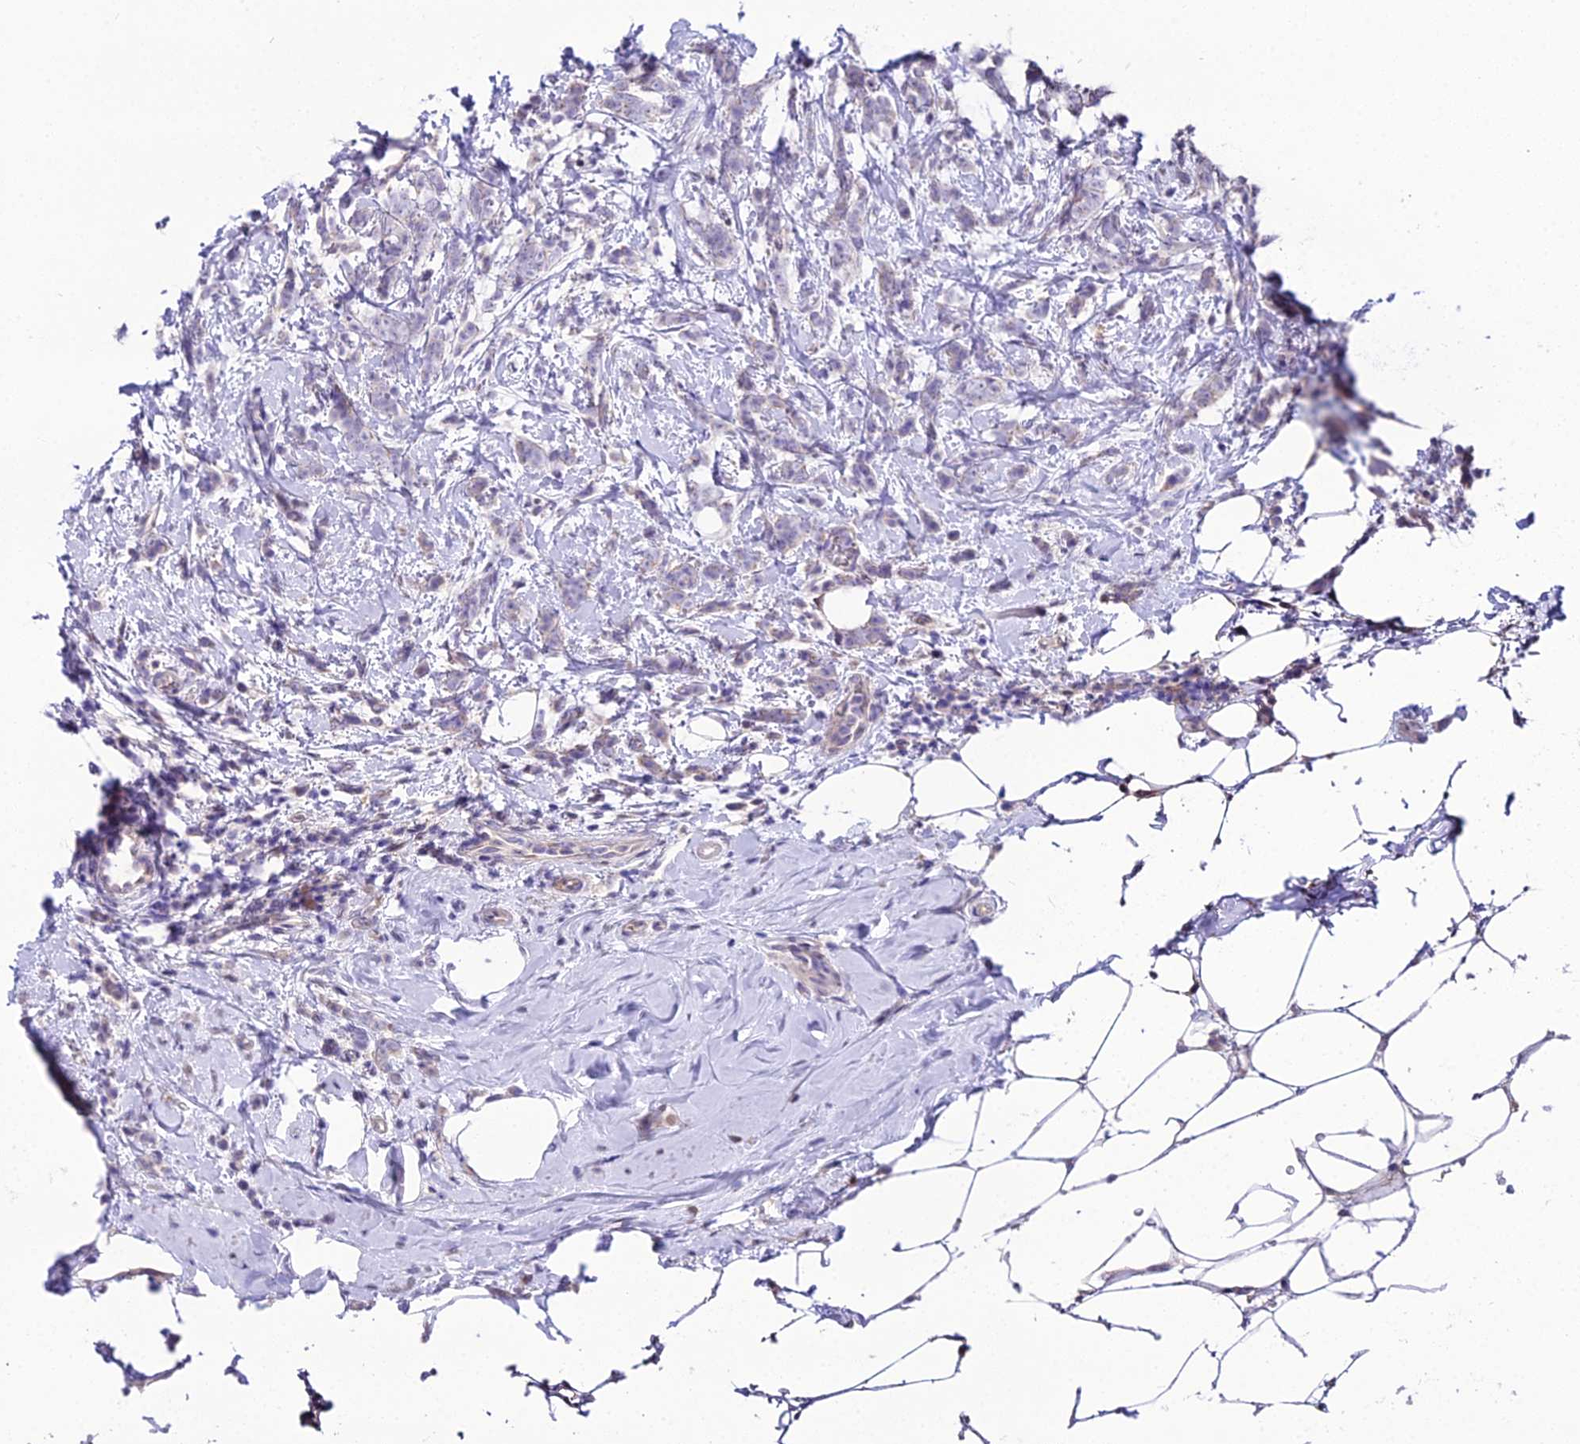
{"staining": {"intensity": "negative", "quantity": "none", "location": "none"}, "tissue": "breast cancer", "cell_type": "Tumor cells", "image_type": "cancer", "snomed": [{"axis": "morphology", "description": "Lobular carcinoma"}, {"axis": "topography", "description": "Breast"}], "caption": "Tumor cells show no significant protein staining in lobular carcinoma (breast).", "gene": "MB21D2", "patient": {"sex": "female", "age": 58}}